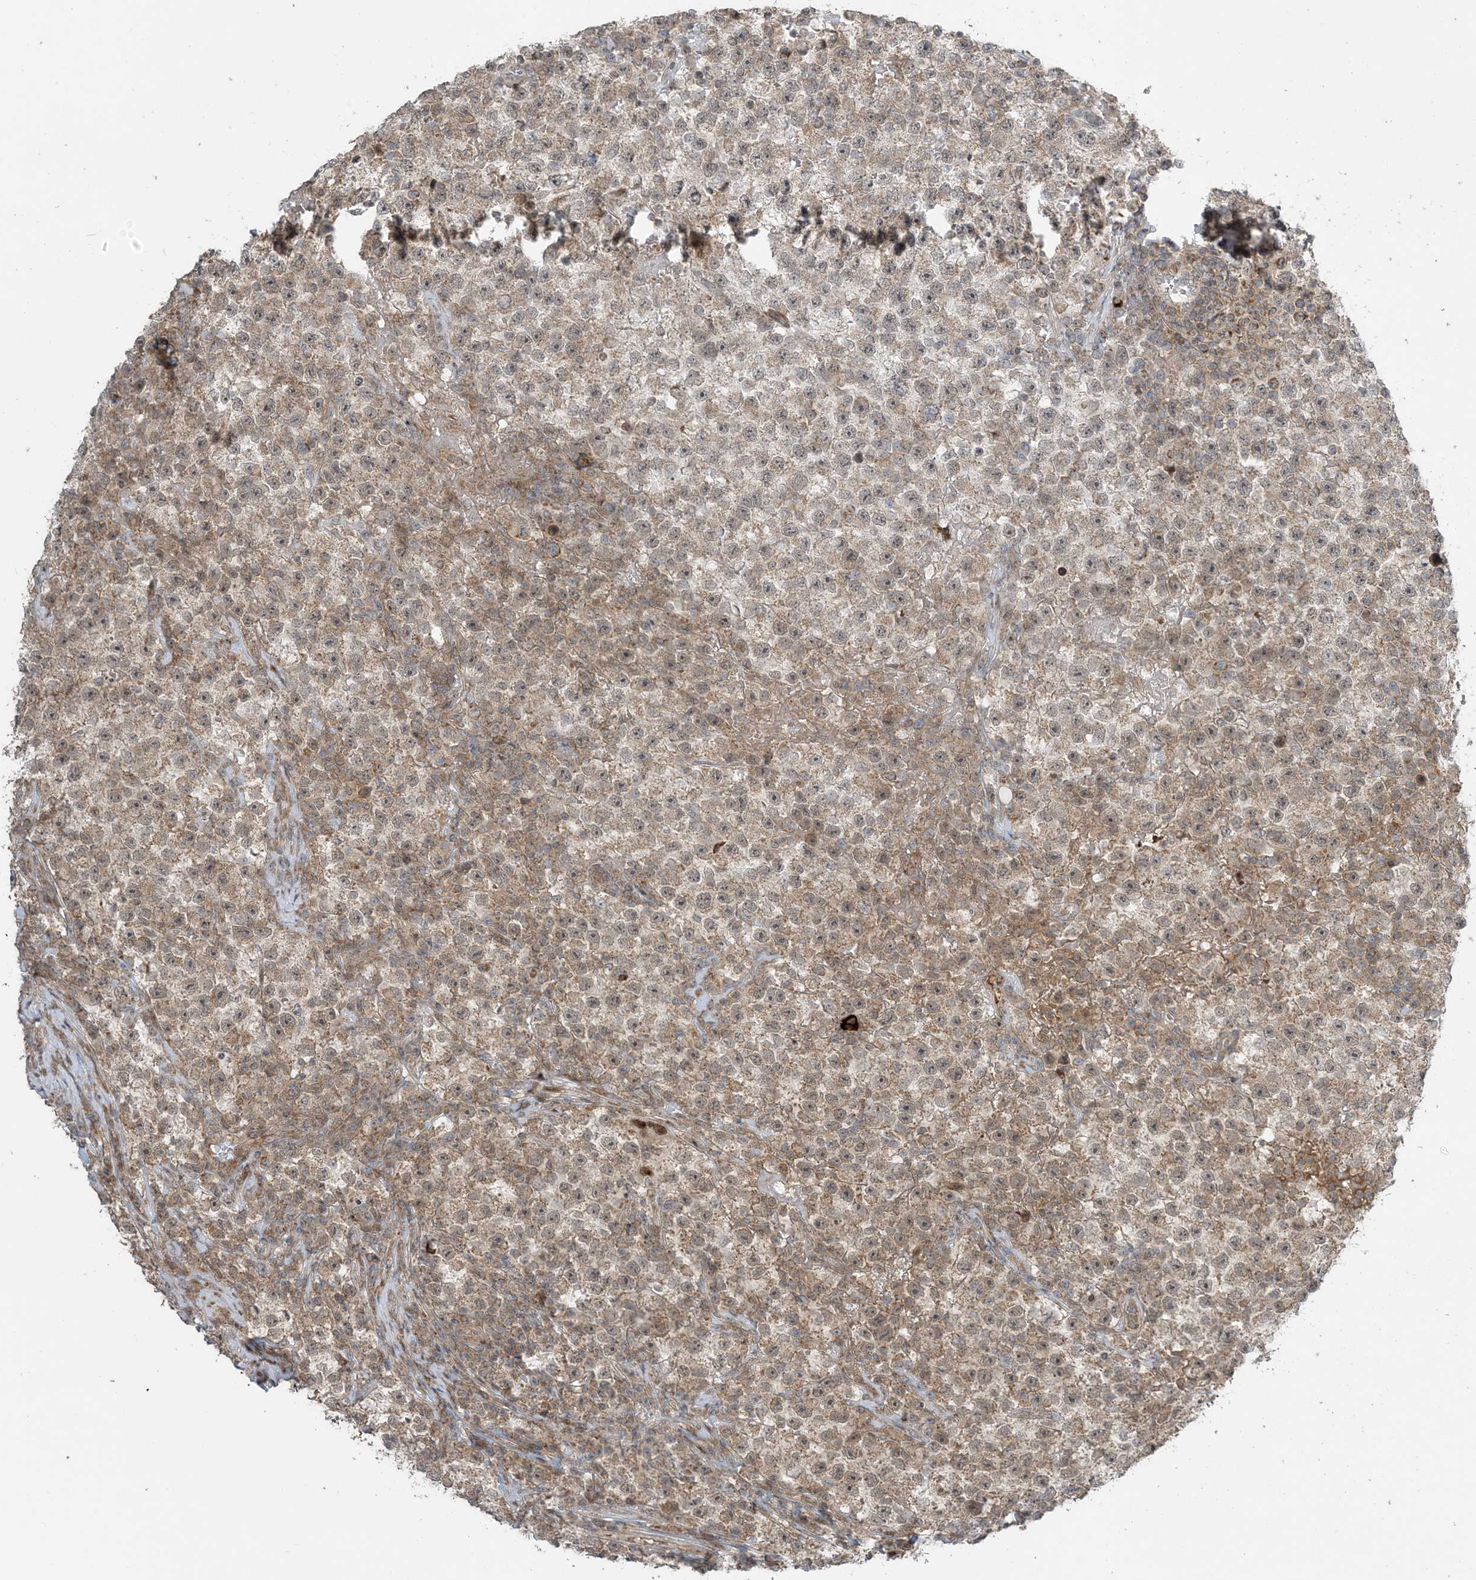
{"staining": {"intensity": "moderate", "quantity": ">75%", "location": "cytoplasmic/membranous"}, "tissue": "testis cancer", "cell_type": "Tumor cells", "image_type": "cancer", "snomed": [{"axis": "morphology", "description": "Seminoma, NOS"}, {"axis": "topography", "description": "Testis"}], "caption": "Tumor cells exhibit medium levels of moderate cytoplasmic/membranous expression in approximately >75% of cells in human testis cancer (seminoma).", "gene": "PHLDB2", "patient": {"sex": "male", "age": 22}}